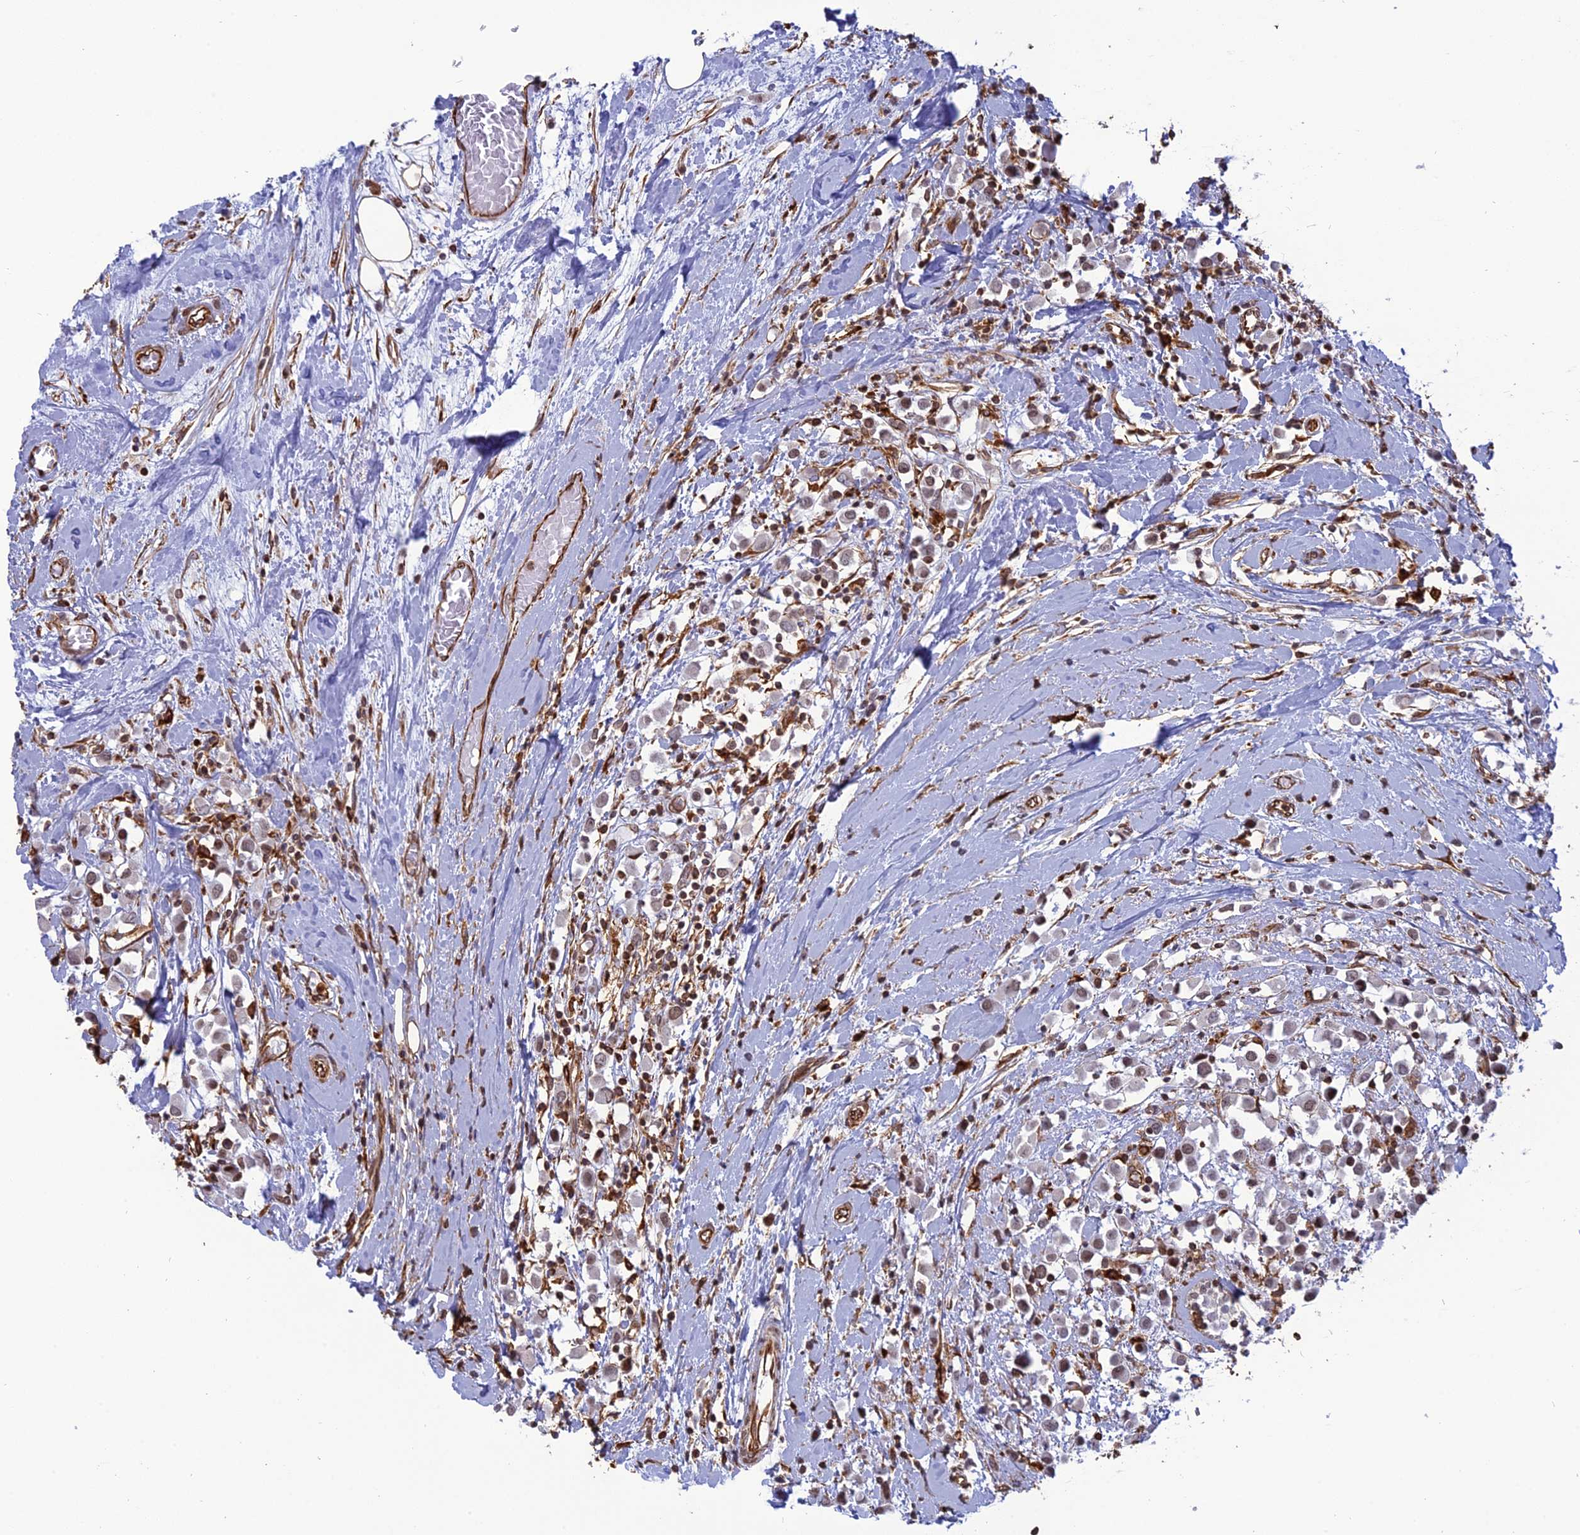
{"staining": {"intensity": "negative", "quantity": "none", "location": "none"}, "tissue": "breast cancer", "cell_type": "Tumor cells", "image_type": "cancer", "snomed": [{"axis": "morphology", "description": "Duct carcinoma"}, {"axis": "topography", "description": "Breast"}], "caption": "Breast cancer stained for a protein using immunohistochemistry exhibits no expression tumor cells.", "gene": "APOBR", "patient": {"sex": "female", "age": 61}}